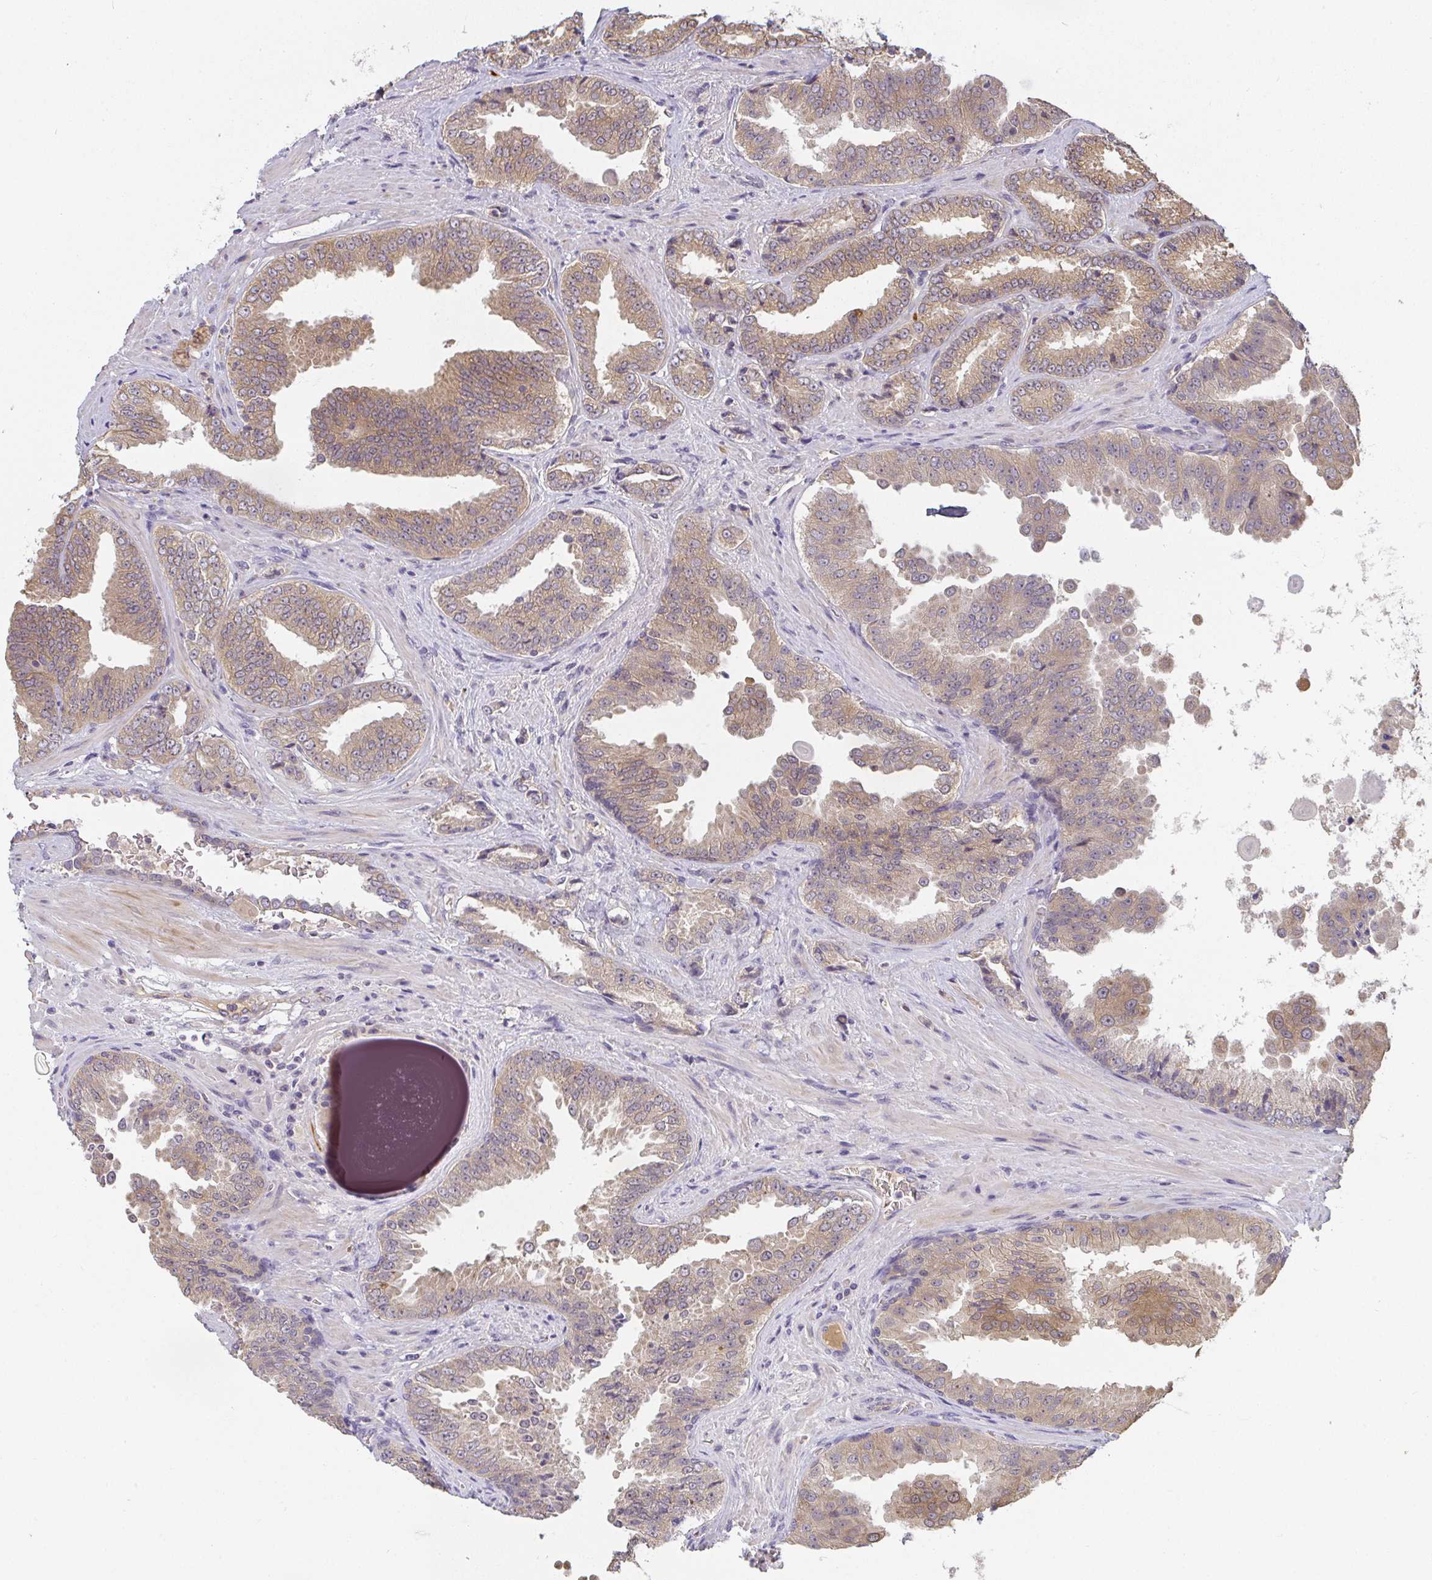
{"staining": {"intensity": "moderate", "quantity": "25%-75%", "location": "cytoplasmic/membranous"}, "tissue": "prostate cancer", "cell_type": "Tumor cells", "image_type": "cancer", "snomed": [{"axis": "morphology", "description": "Adenocarcinoma, Low grade"}, {"axis": "topography", "description": "Prostate"}], "caption": "Prostate cancer stained with DAB (3,3'-diaminobenzidine) immunohistochemistry (IHC) reveals medium levels of moderate cytoplasmic/membranous expression in approximately 25%-75% of tumor cells.", "gene": "SLC35B3", "patient": {"sex": "male", "age": 67}}